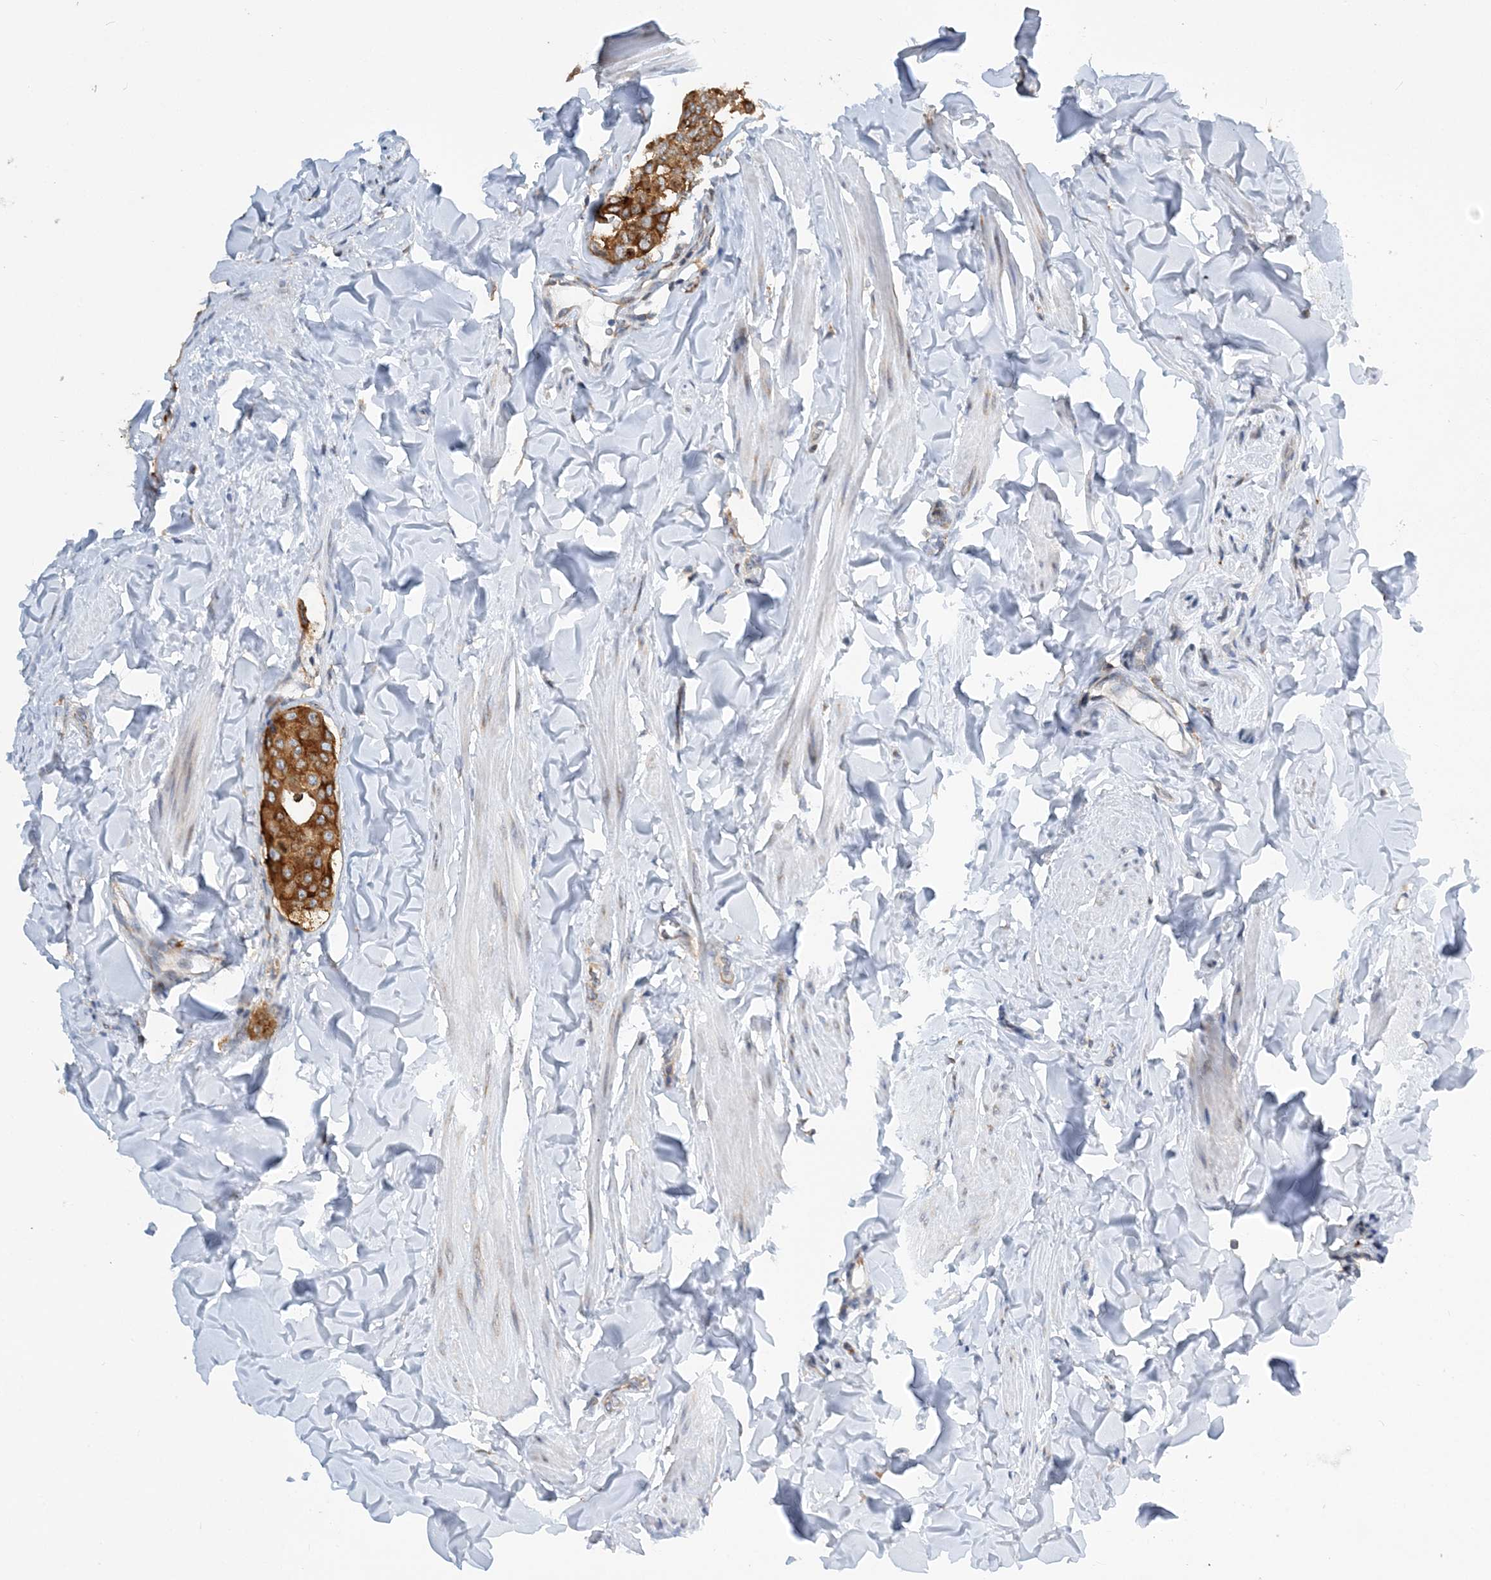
{"staining": {"intensity": "strong", "quantity": ">75%", "location": "cytoplasmic/membranous"}, "tissue": "breast cancer", "cell_type": "Tumor cells", "image_type": "cancer", "snomed": [{"axis": "morphology", "description": "Duct carcinoma"}, {"axis": "topography", "description": "Breast"}], "caption": "Immunohistochemistry (IHC) photomicrograph of human breast intraductal carcinoma stained for a protein (brown), which reveals high levels of strong cytoplasmic/membranous staining in approximately >75% of tumor cells.", "gene": "LARP4B", "patient": {"sex": "female", "age": 40}}